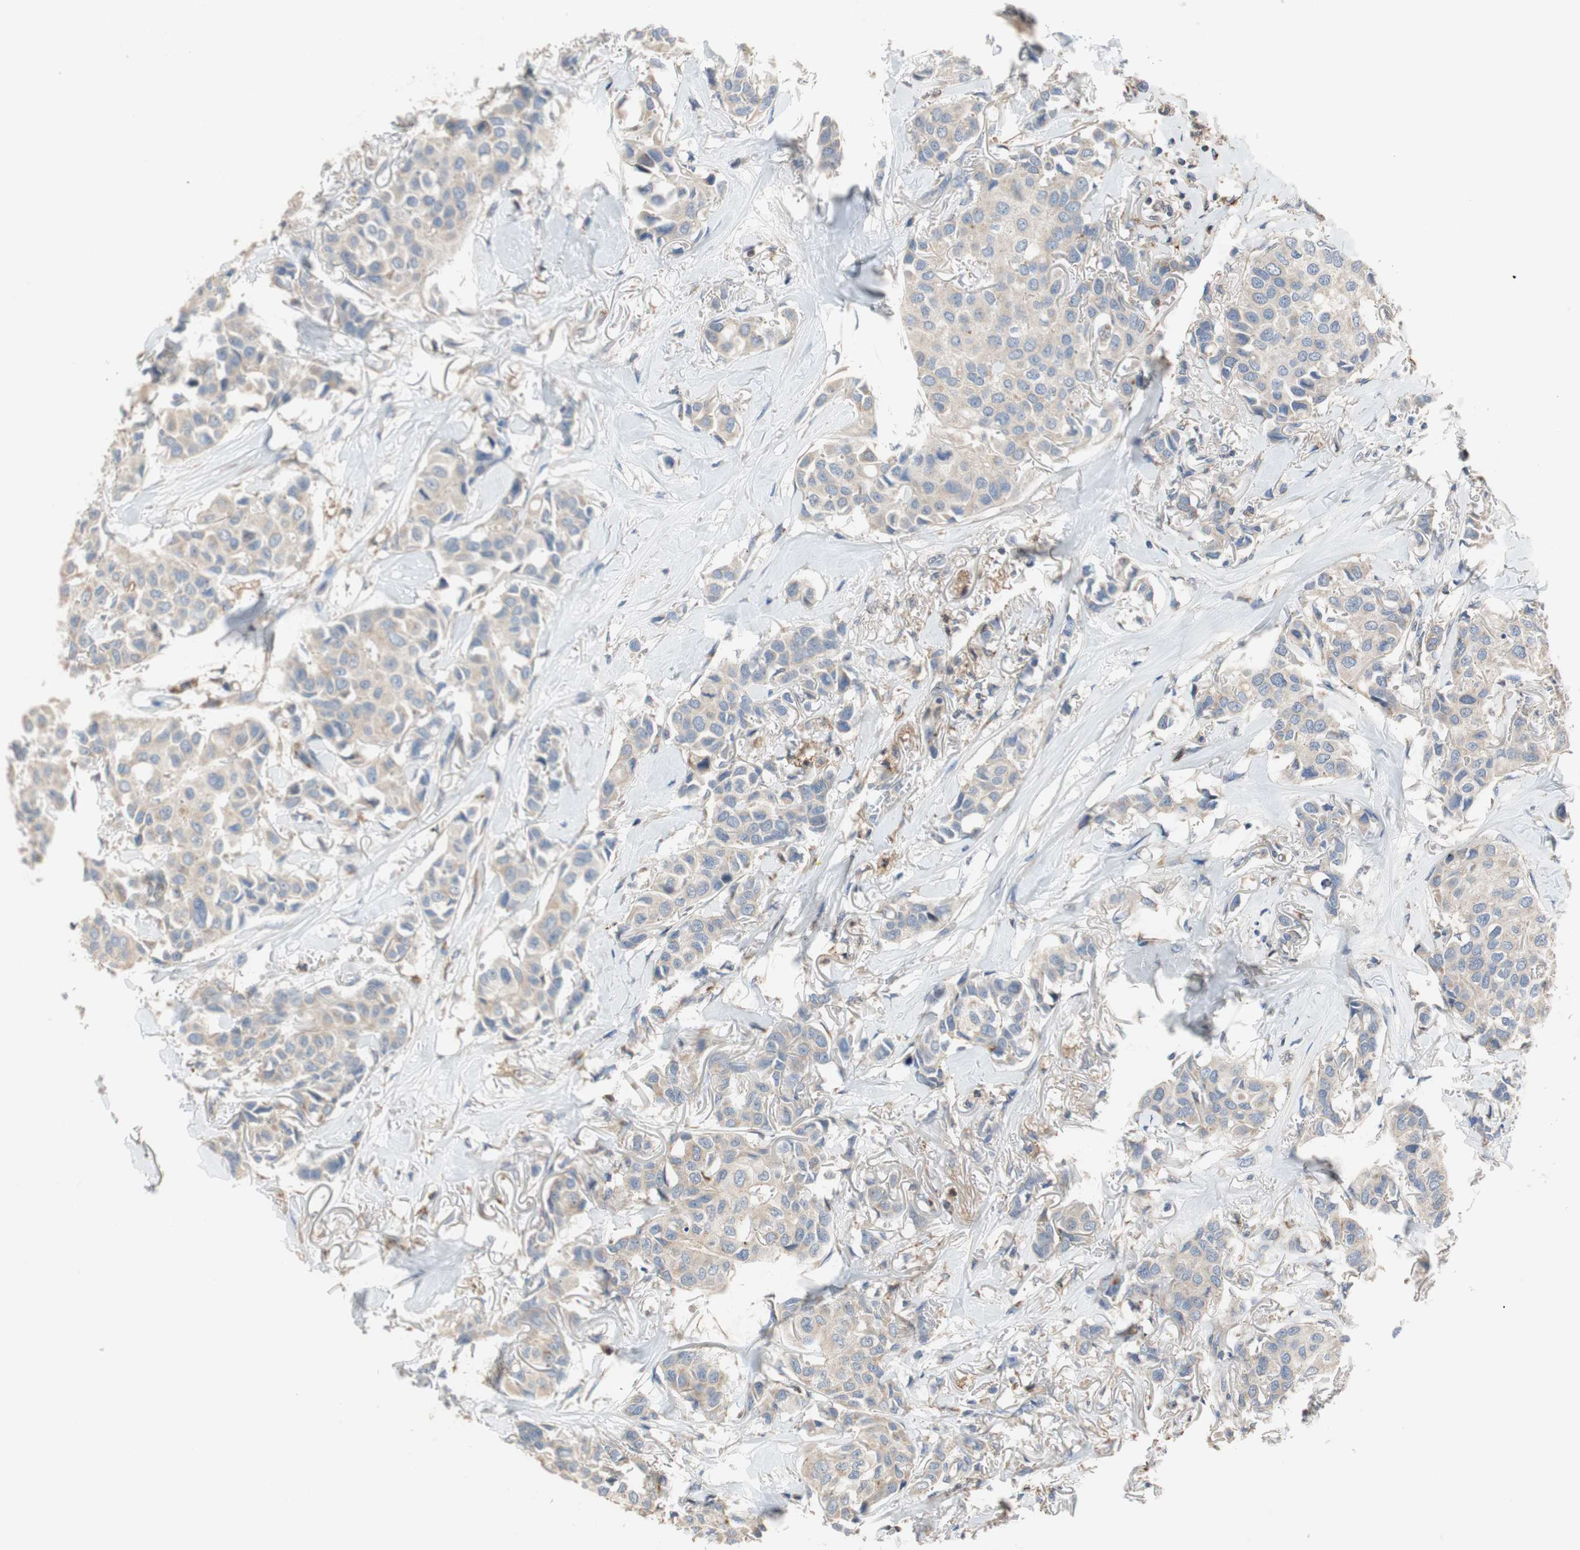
{"staining": {"intensity": "negative", "quantity": "none", "location": "none"}, "tissue": "breast cancer", "cell_type": "Tumor cells", "image_type": "cancer", "snomed": [{"axis": "morphology", "description": "Duct carcinoma"}, {"axis": "topography", "description": "Breast"}], "caption": "Human breast cancer (infiltrating ductal carcinoma) stained for a protein using immunohistochemistry (IHC) shows no staining in tumor cells.", "gene": "ALPL", "patient": {"sex": "female", "age": 80}}